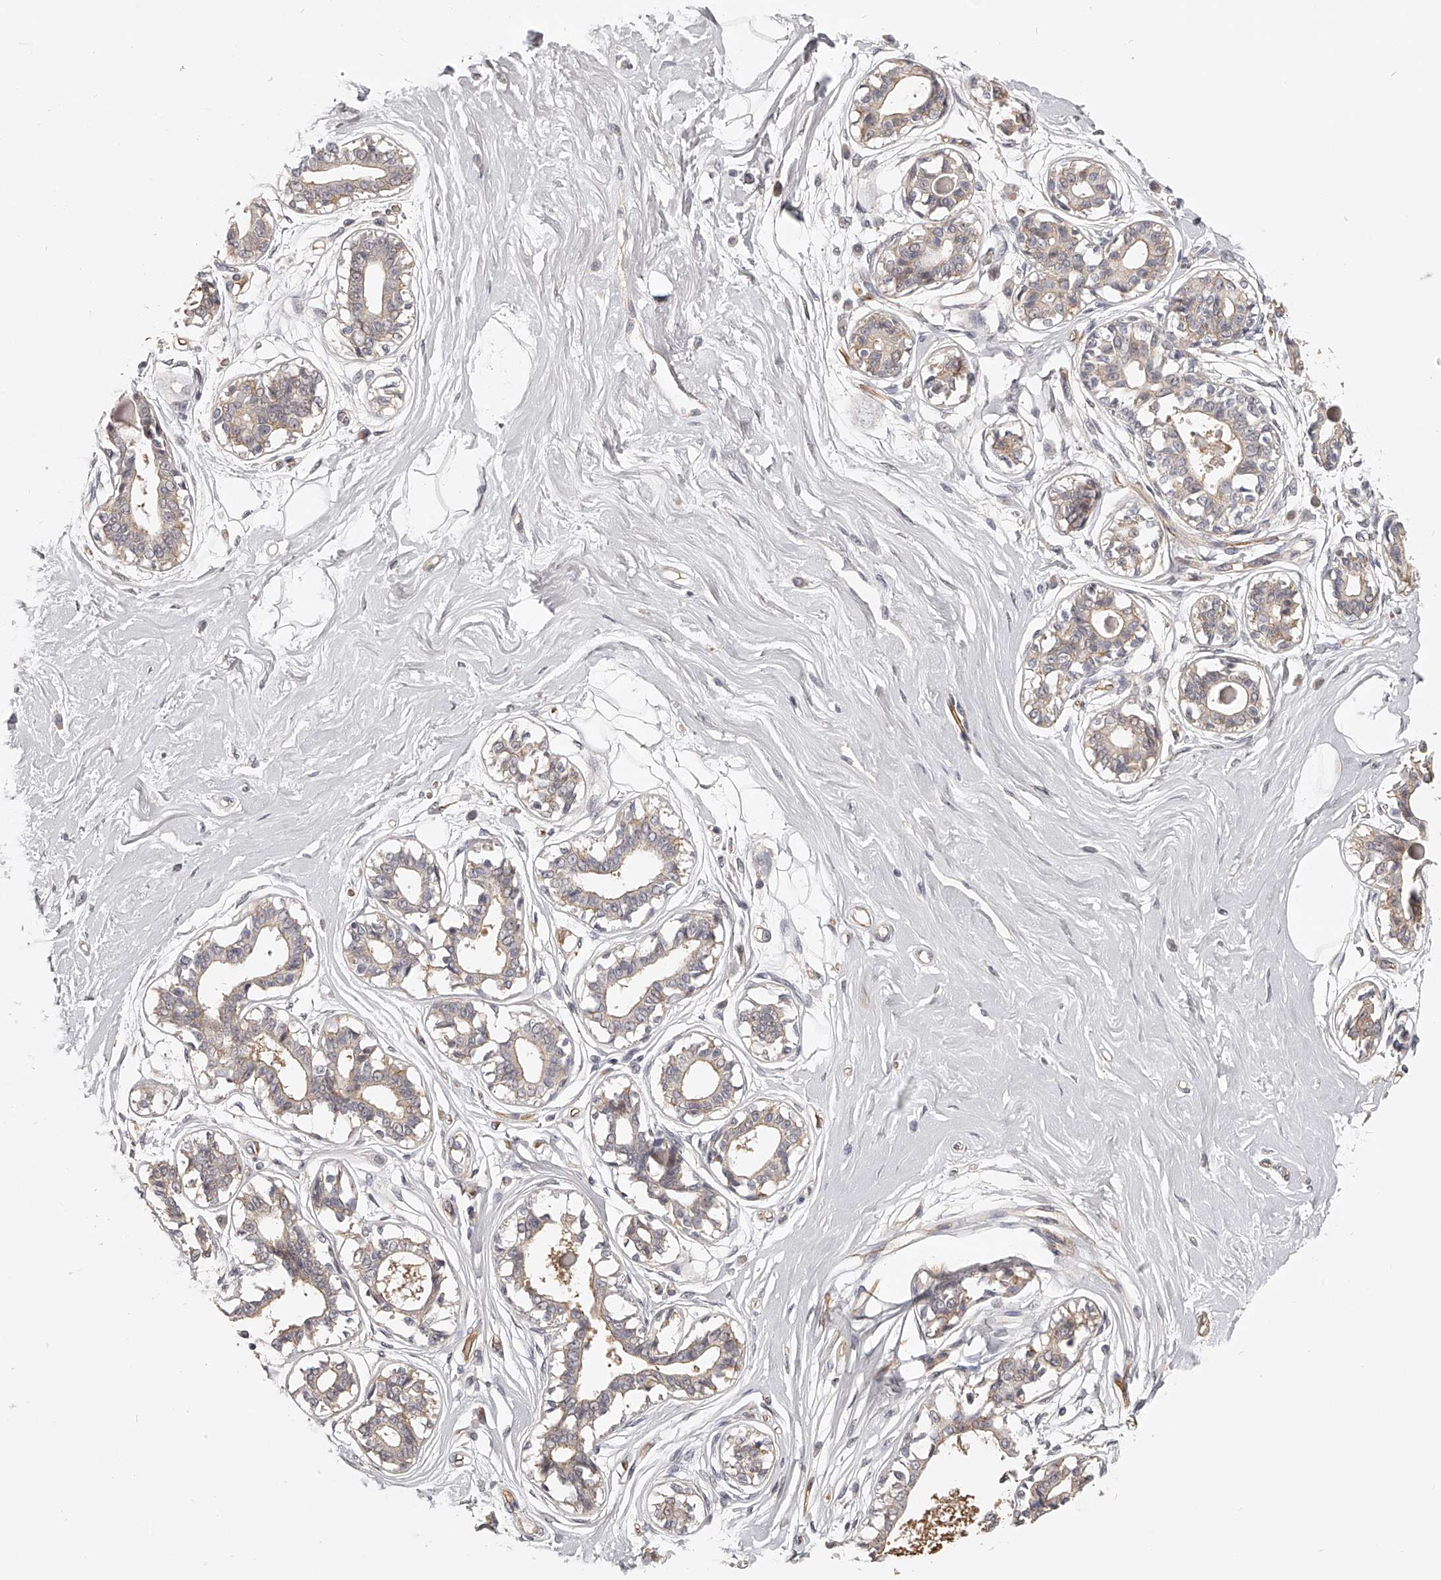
{"staining": {"intensity": "negative", "quantity": "none", "location": "none"}, "tissue": "breast", "cell_type": "Adipocytes", "image_type": "normal", "snomed": [{"axis": "morphology", "description": "Normal tissue, NOS"}, {"axis": "topography", "description": "Breast"}], "caption": "Normal breast was stained to show a protein in brown. There is no significant expression in adipocytes.", "gene": "ZNF582", "patient": {"sex": "female", "age": 45}}